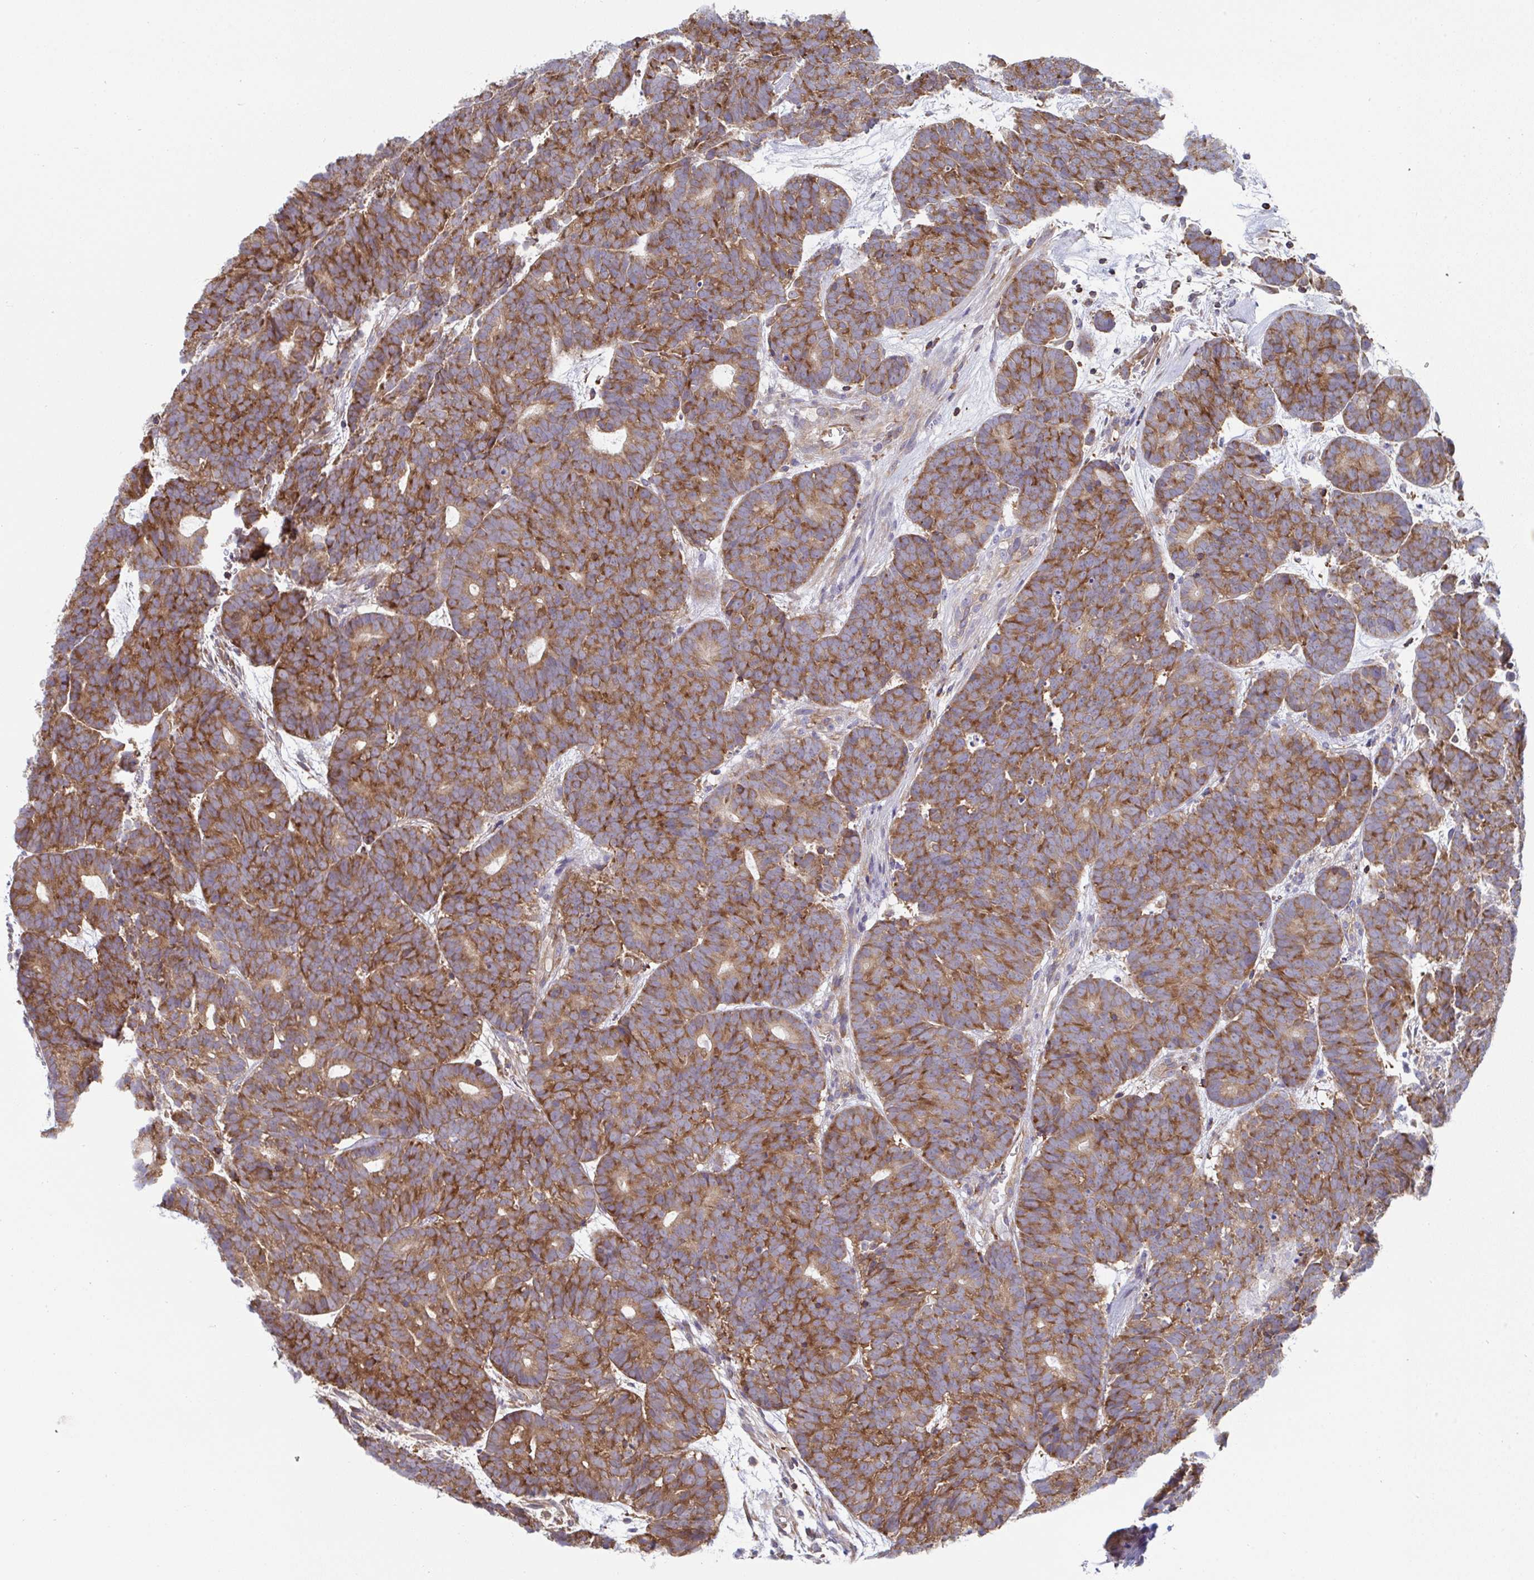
{"staining": {"intensity": "strong", "quantity": ">75%", "location": "cytoplasmic/membranous"}, "tissue": "head and neck cancer", "cell_type": "Tumor cells", "image_type": "cancer", "snomed": [{"axis": "morphology", "description": "Adenocarcinoma, NOS"}, {"axis": "topography", "description": "Head-Neck"}], "caption": "Immunohistochemistry image of neoplastic tissue: human head and neck adenocarcinoma stained using IHC shows high levels of strong protein expression localized specifically in the cytoplasmic/membranous of tumor cells, appearing as a cytoplasmic/membranous brown color.", "gene": "WNK1", "patient": {"sex": "female", "age": 81}}